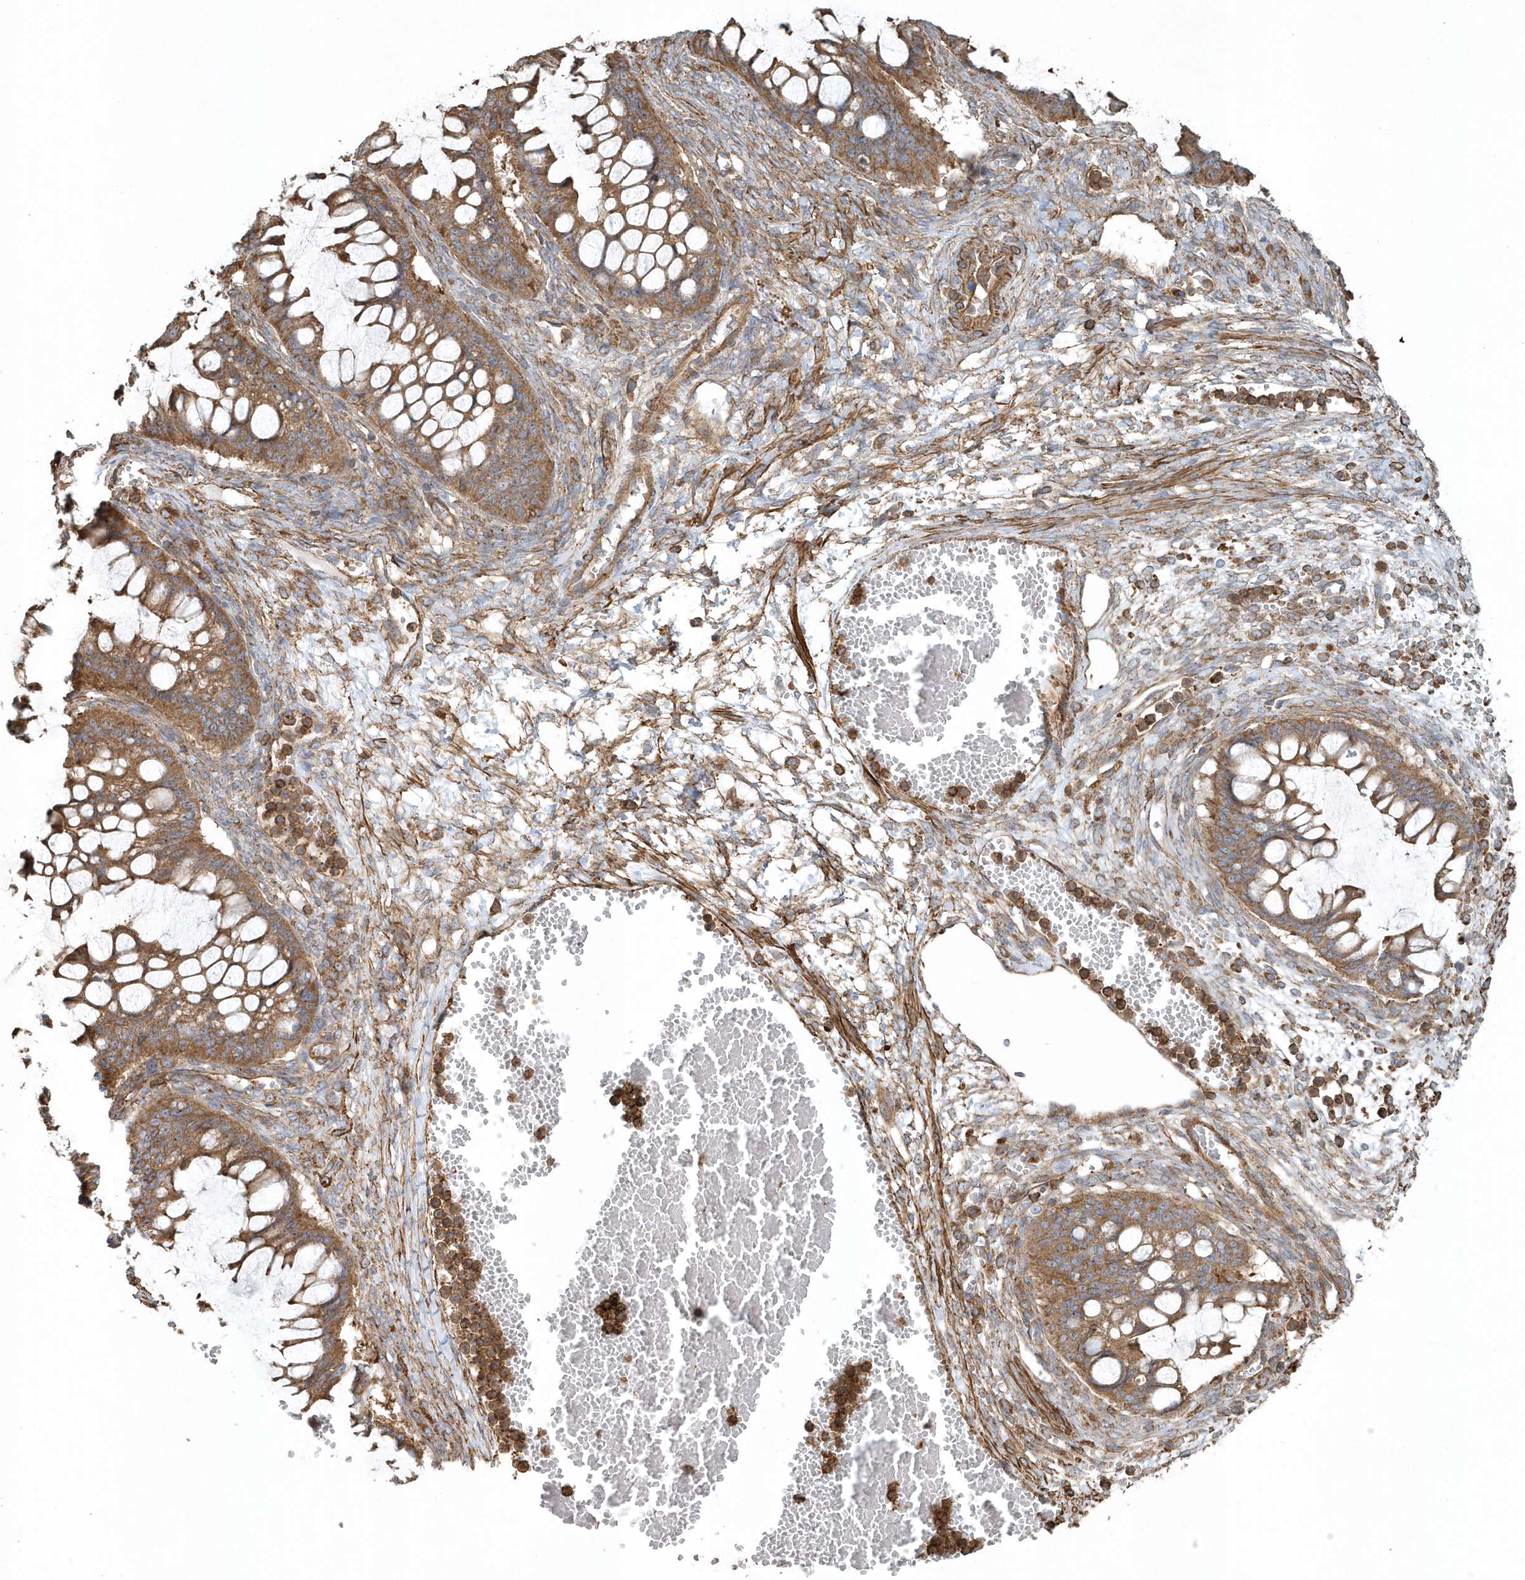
{"staining": {"intensity": "moderate", "quantity": ">75%", "location": "cytoplasmic/membranous"}, "tissue": "ovarian cancer", "cell_type": "Tumor cells", "image_type": "cancer", "snomed": [{"axis": "morphology", "description": "Cystadenocarcinoma, mucinous, NOS"}, {"axis": "topography", "description": "Ovary"}], "caption": "Protein analysis of ovarian cancer (mucinous cystadenocarcinoma) tissue exhibits moderate cytoplasmic/membranous staining in approximately >75% of tumor cells. (DAB IHC, brown staining for protein, blue staining for nuclei).", "gene": "MMUT", "patient": {"sex": "female", "age": 73}}